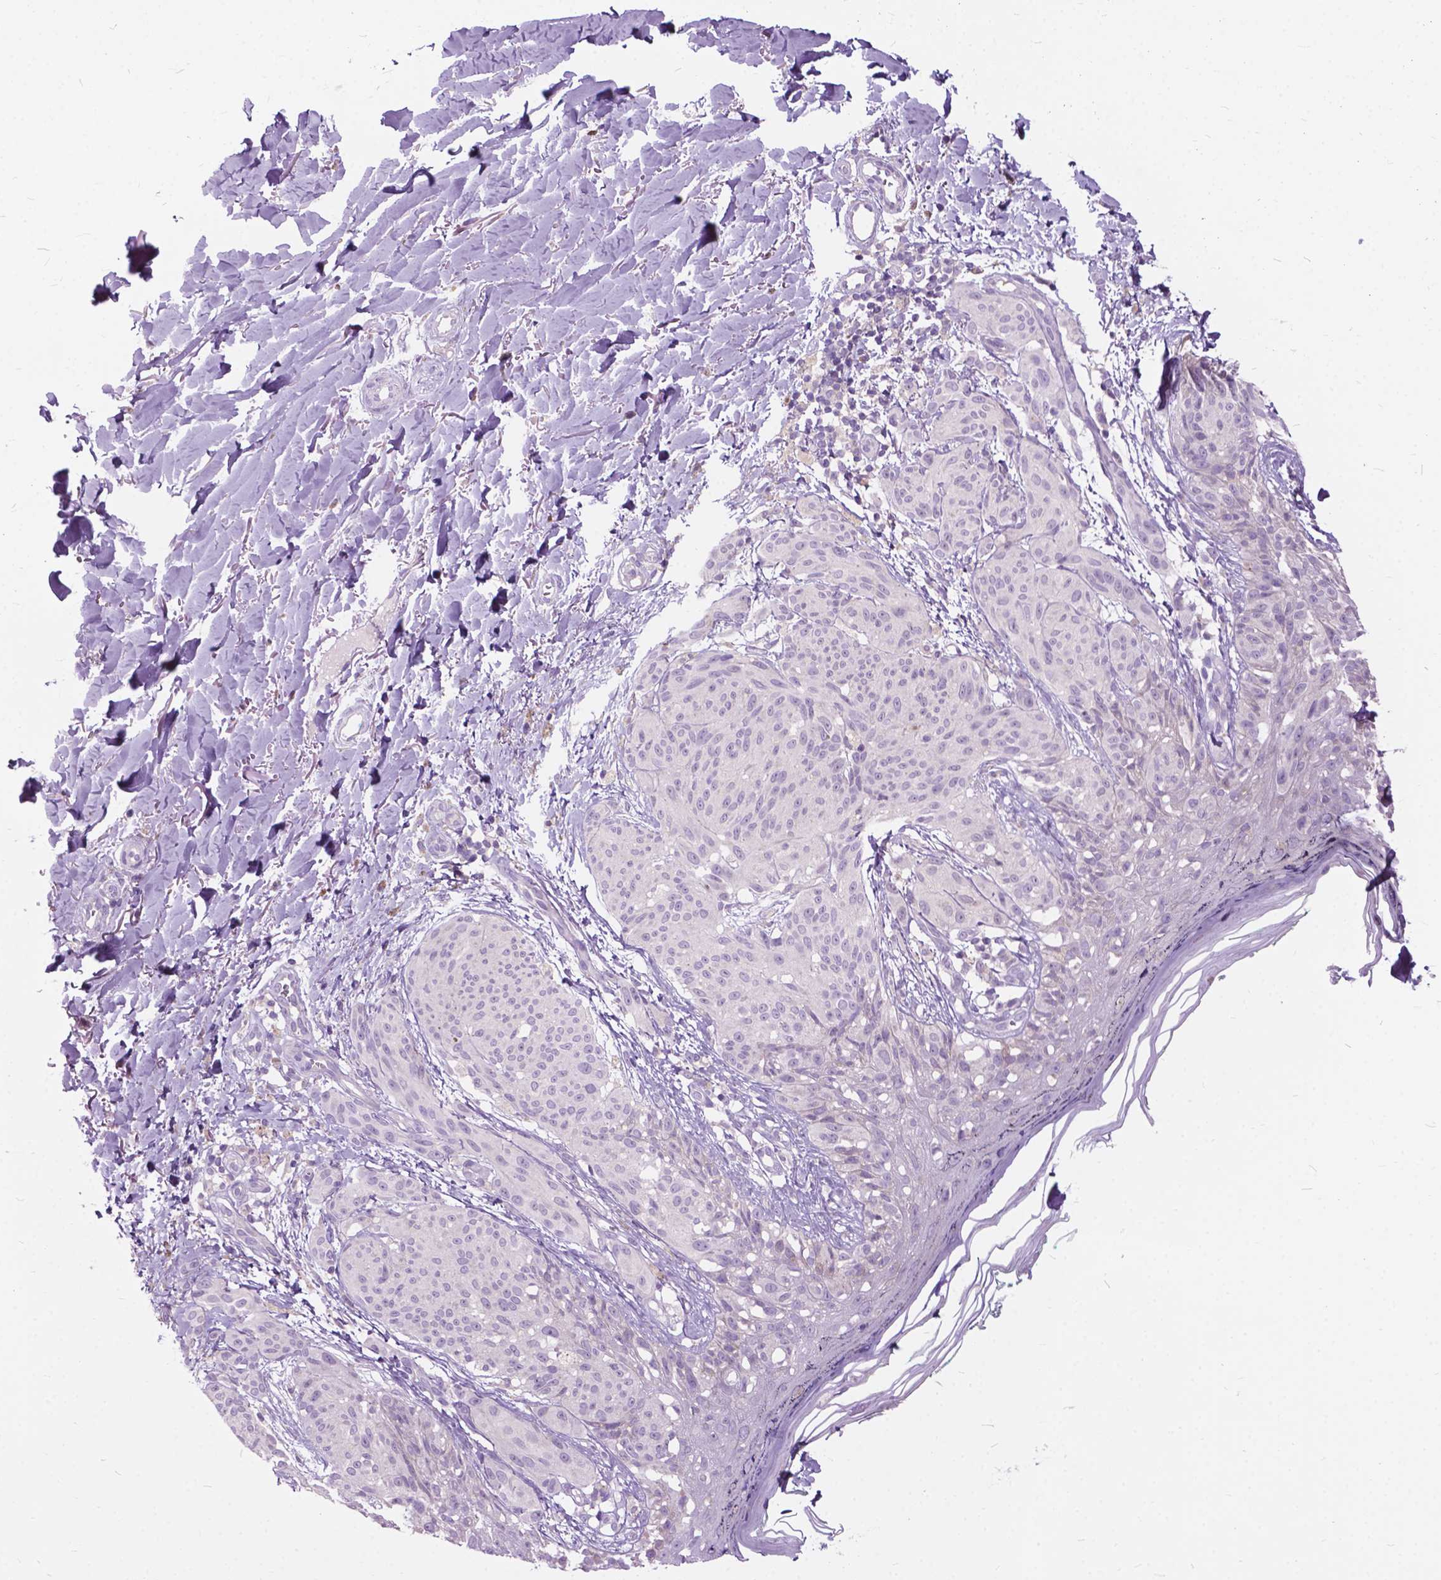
{"staining": {"intensity": "negative", "quantity": "none", "location": "none"}, "tissue": "melanoma", "cell_type": "Tumor cells", "image_type": "cancer", "snomed": [{"axis": "morphology", "description": "Malignant melanoma, NOS"}, {"axis": "topography", "description": "Skin"}], "caption": "Immunohistochemical staining of human melanoma exhibits no significant staining in tumor cells.", "gene": "PRR35", "patient": {"sex": "female", "age": 87}}